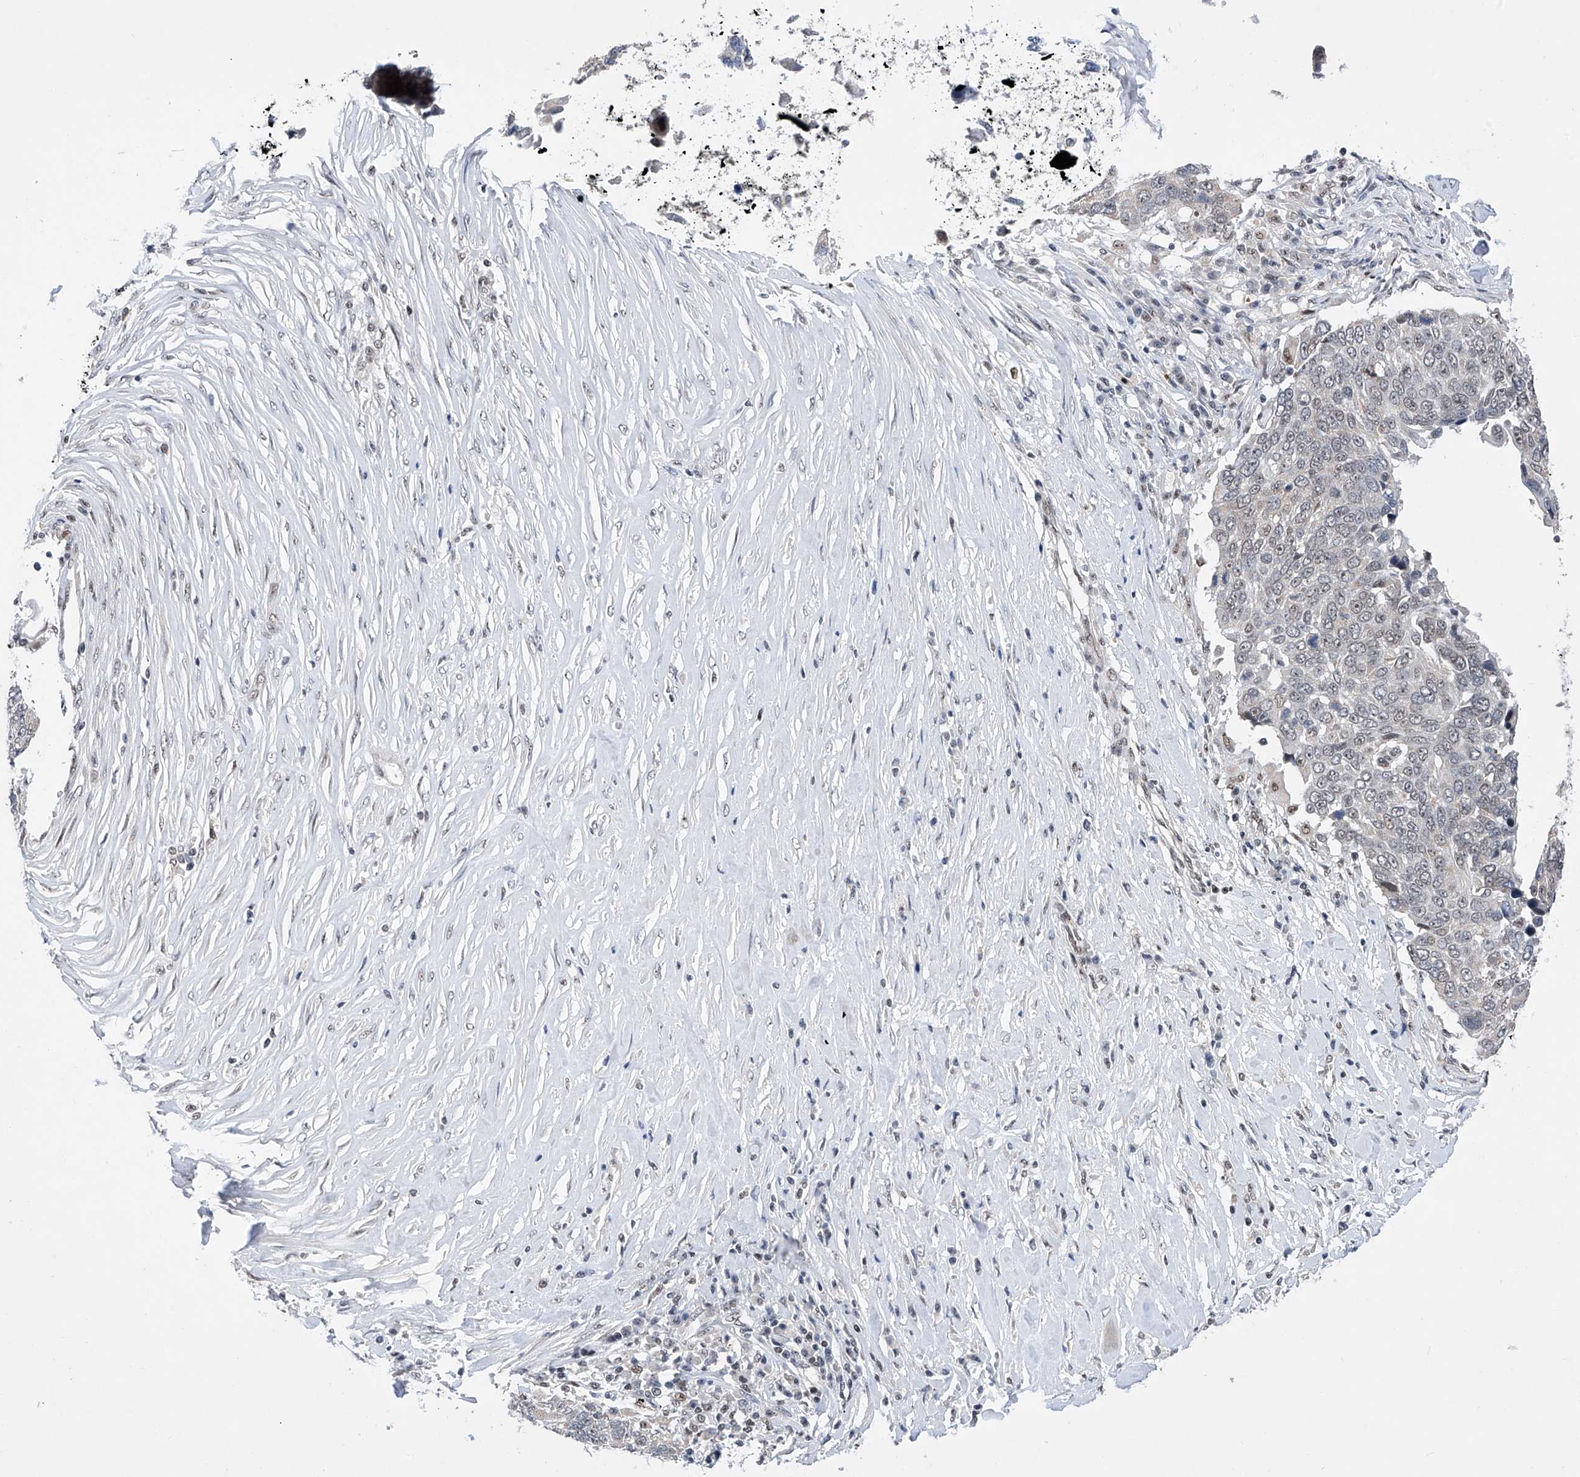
{"staining": {"intensity": "negative", "quantity": "none", "location": "none"}, "tissue": "lung cancer", "cell_type": "Tumor cells", "image_type": "cancer", "snomed": [{"axis": "morphology", "description": "Squamous cell carcinoma, NOS"}, {"axis": "topography", "description": "Lung"}], "caption": "There is no significant positivity in tumor cells of lung cancer. (Stains: DAB IHC with hematoxylin counter stain, Microscopy: brightfield microscopy at high magnification).", "gene": "RAD54L", "patient": {"sex": "male", "age": 66}}